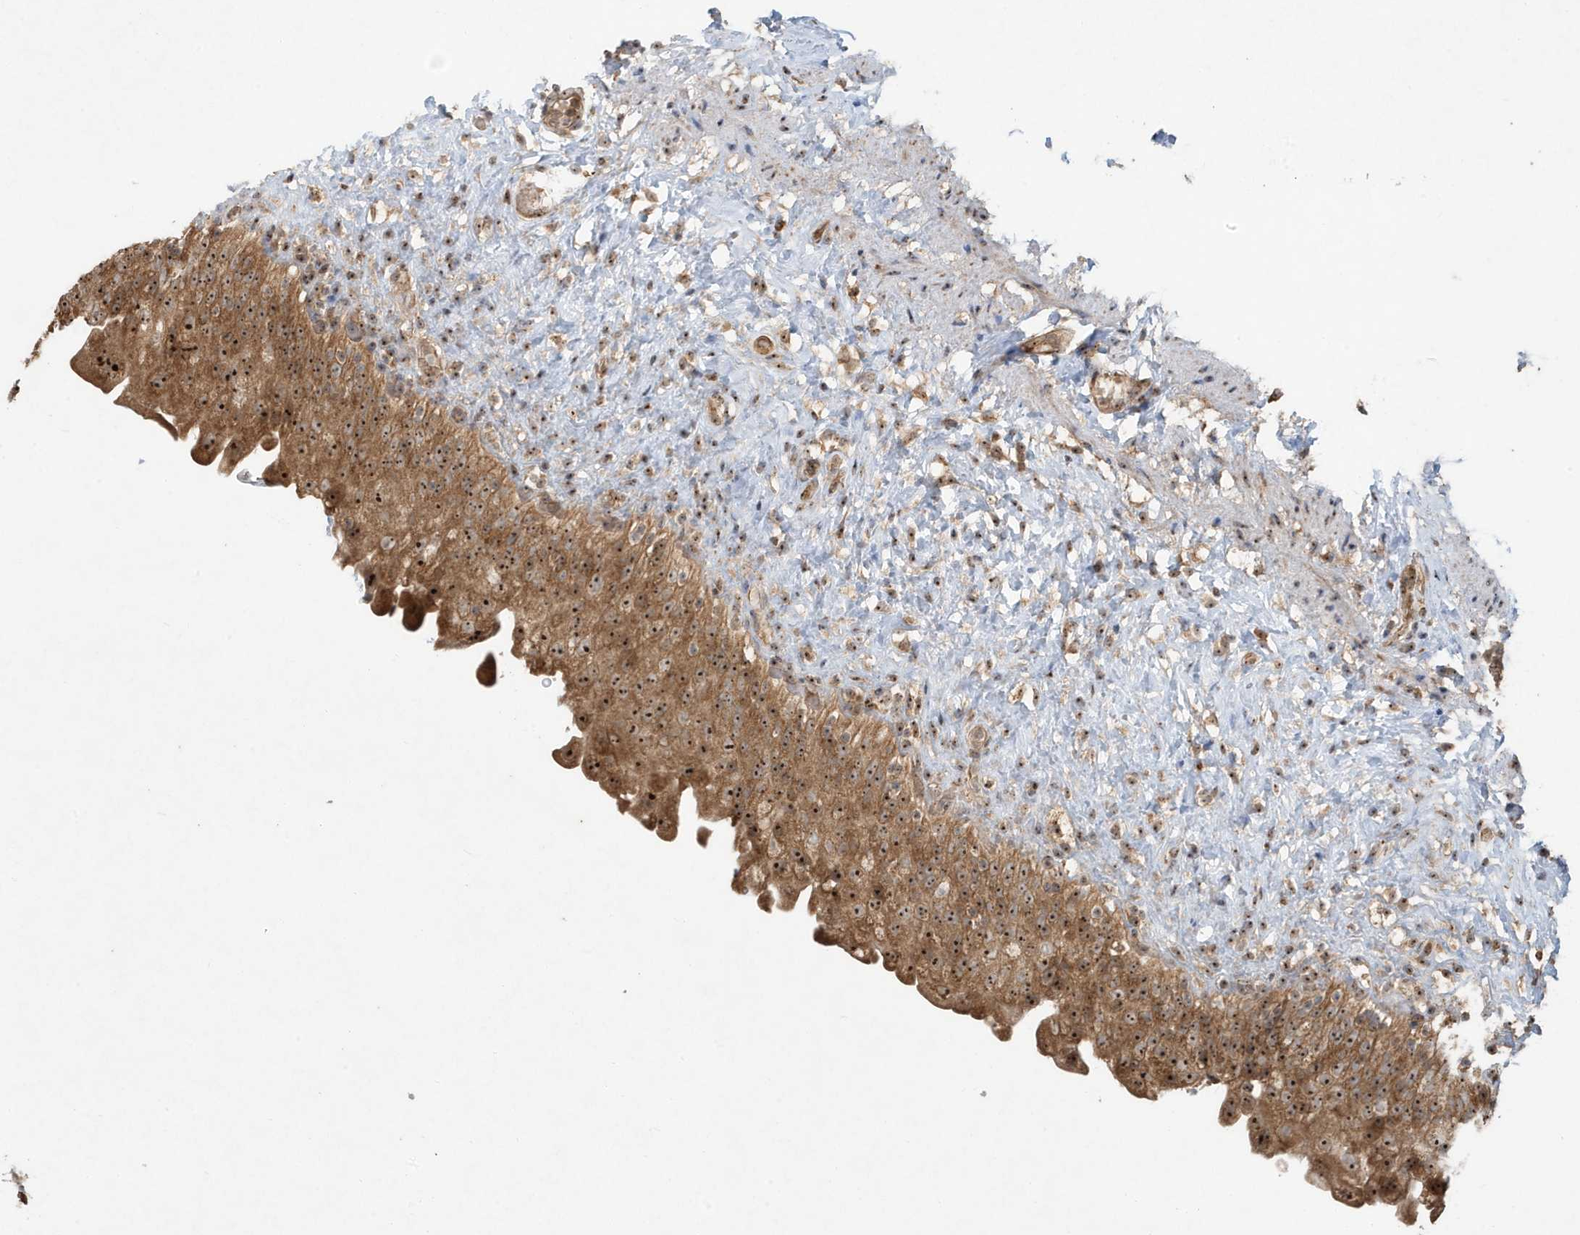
{"staining": {"intensity": "moderate", "quantity": ">75%", "location": "cytoplasmic/membranous,nuclear"}, "tissue": "urinary bladder", "cell_type": "Urothelial cells", "image_type": "normal", "snomed": [{"axis": "morphology", "description": "Normal tissue, NOS"}, {"axis": "topography", "description": "Urinary bladder"}], "caption": "An immunohistochemistry (IHC) image of normal tissue is shown. Protein staining in brown labels moderate cytoplasmic/membranous,nuclear positivity in urinary bladder within urothelial cells.", "gene": "ABCB9", "patient": {"sex": "female", "age": 27}}